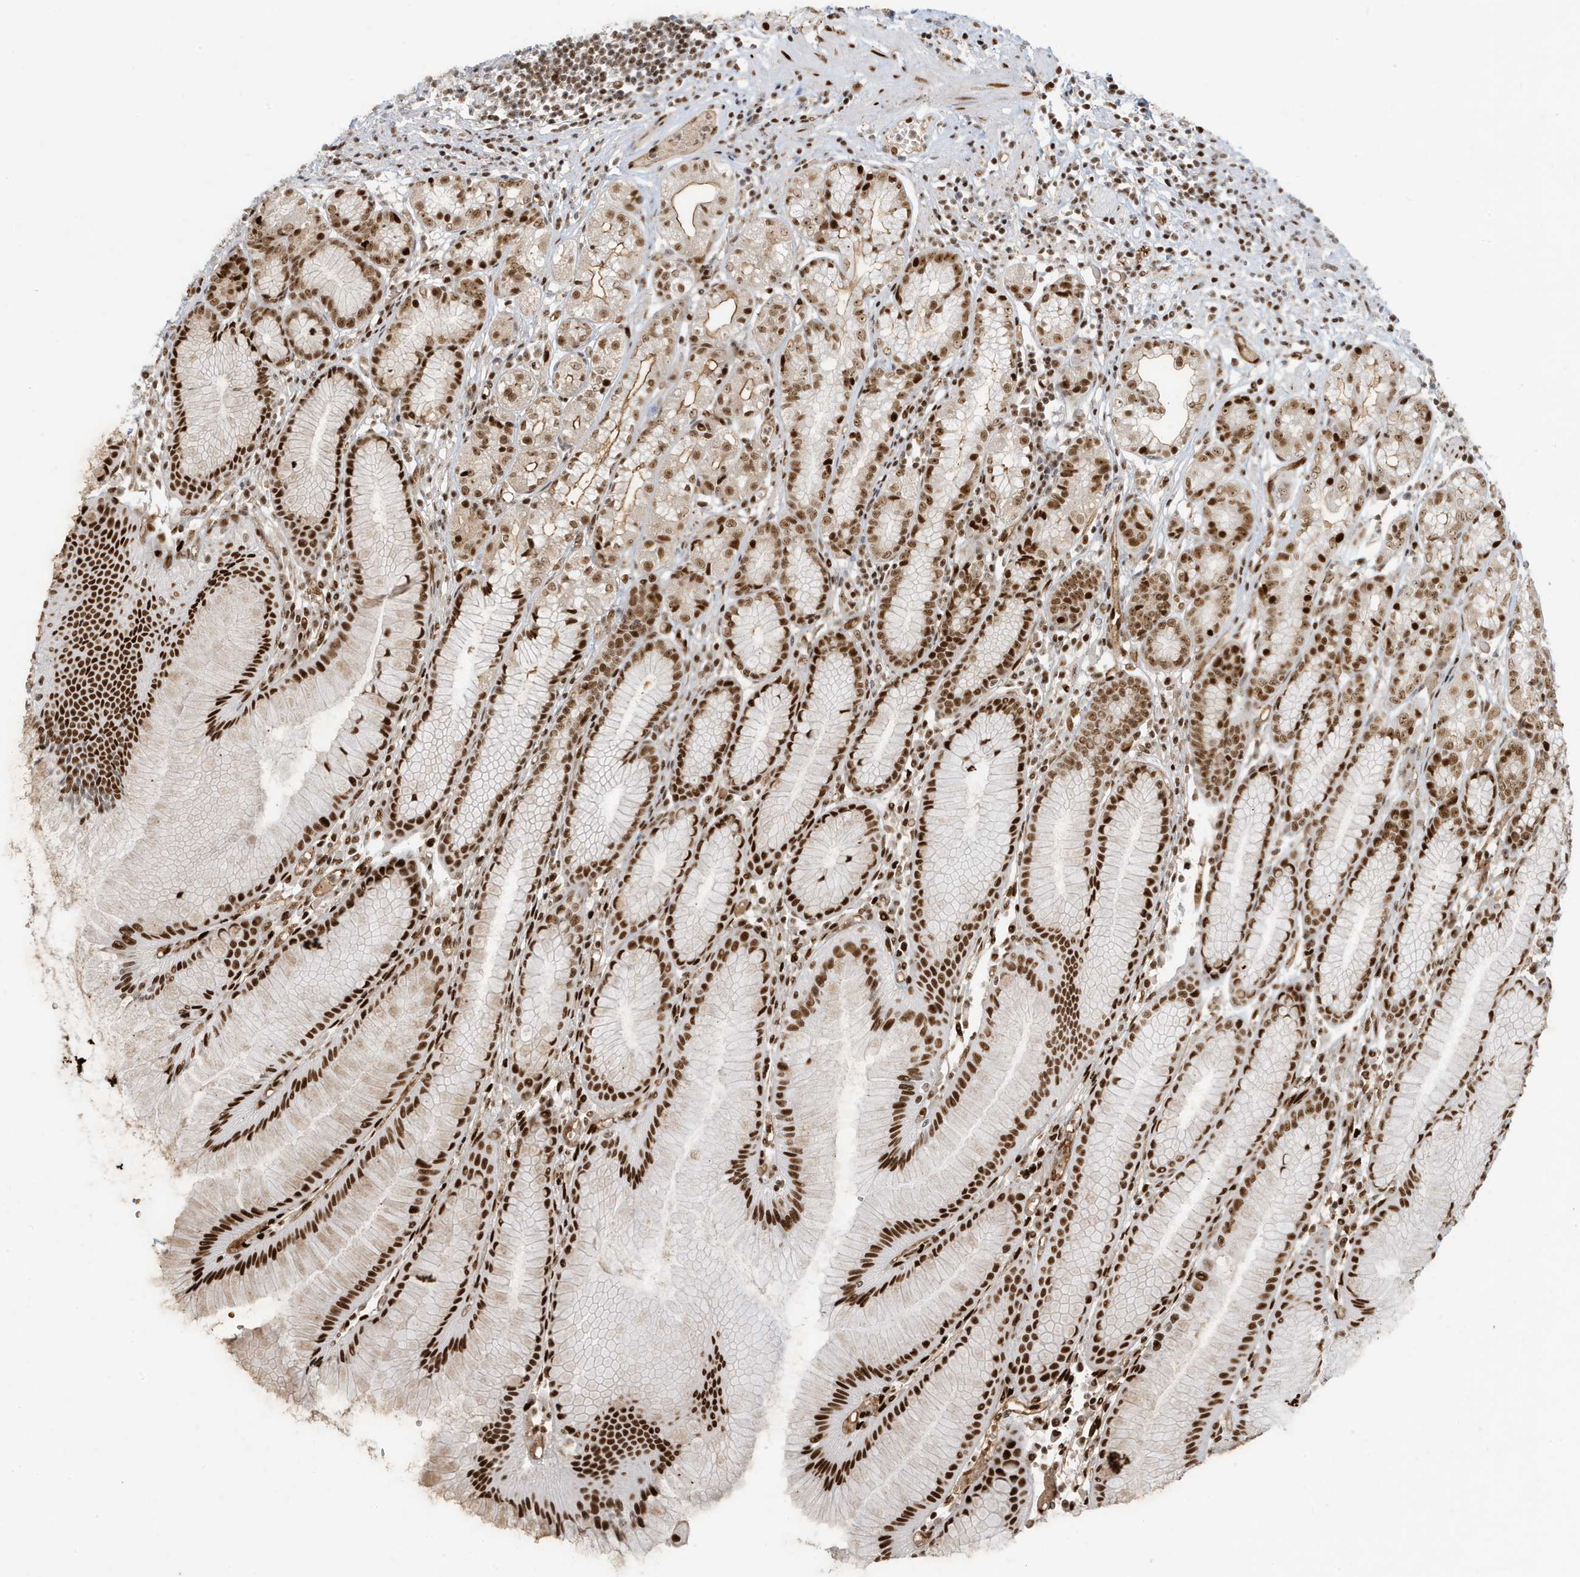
{"staining": {"intensity": "strong", "quantity": ">75%", "location": "nuclear"}, "tissue": "stomach", "cell_type": "Glandular cells", "image_type": "normal", "snomed": [{"axis": "morphology", "description": "Normal tissue, NOS"}, {"axis": "topography", "description": "Stomach"}], "caption": "DAB immunohistochemical staining of normal stomach exhibits strong nuclear protein positivity in about >75% of glandular cells.", "gene": "CKS1B", "patient": {"sex": "female", "age": 57}}